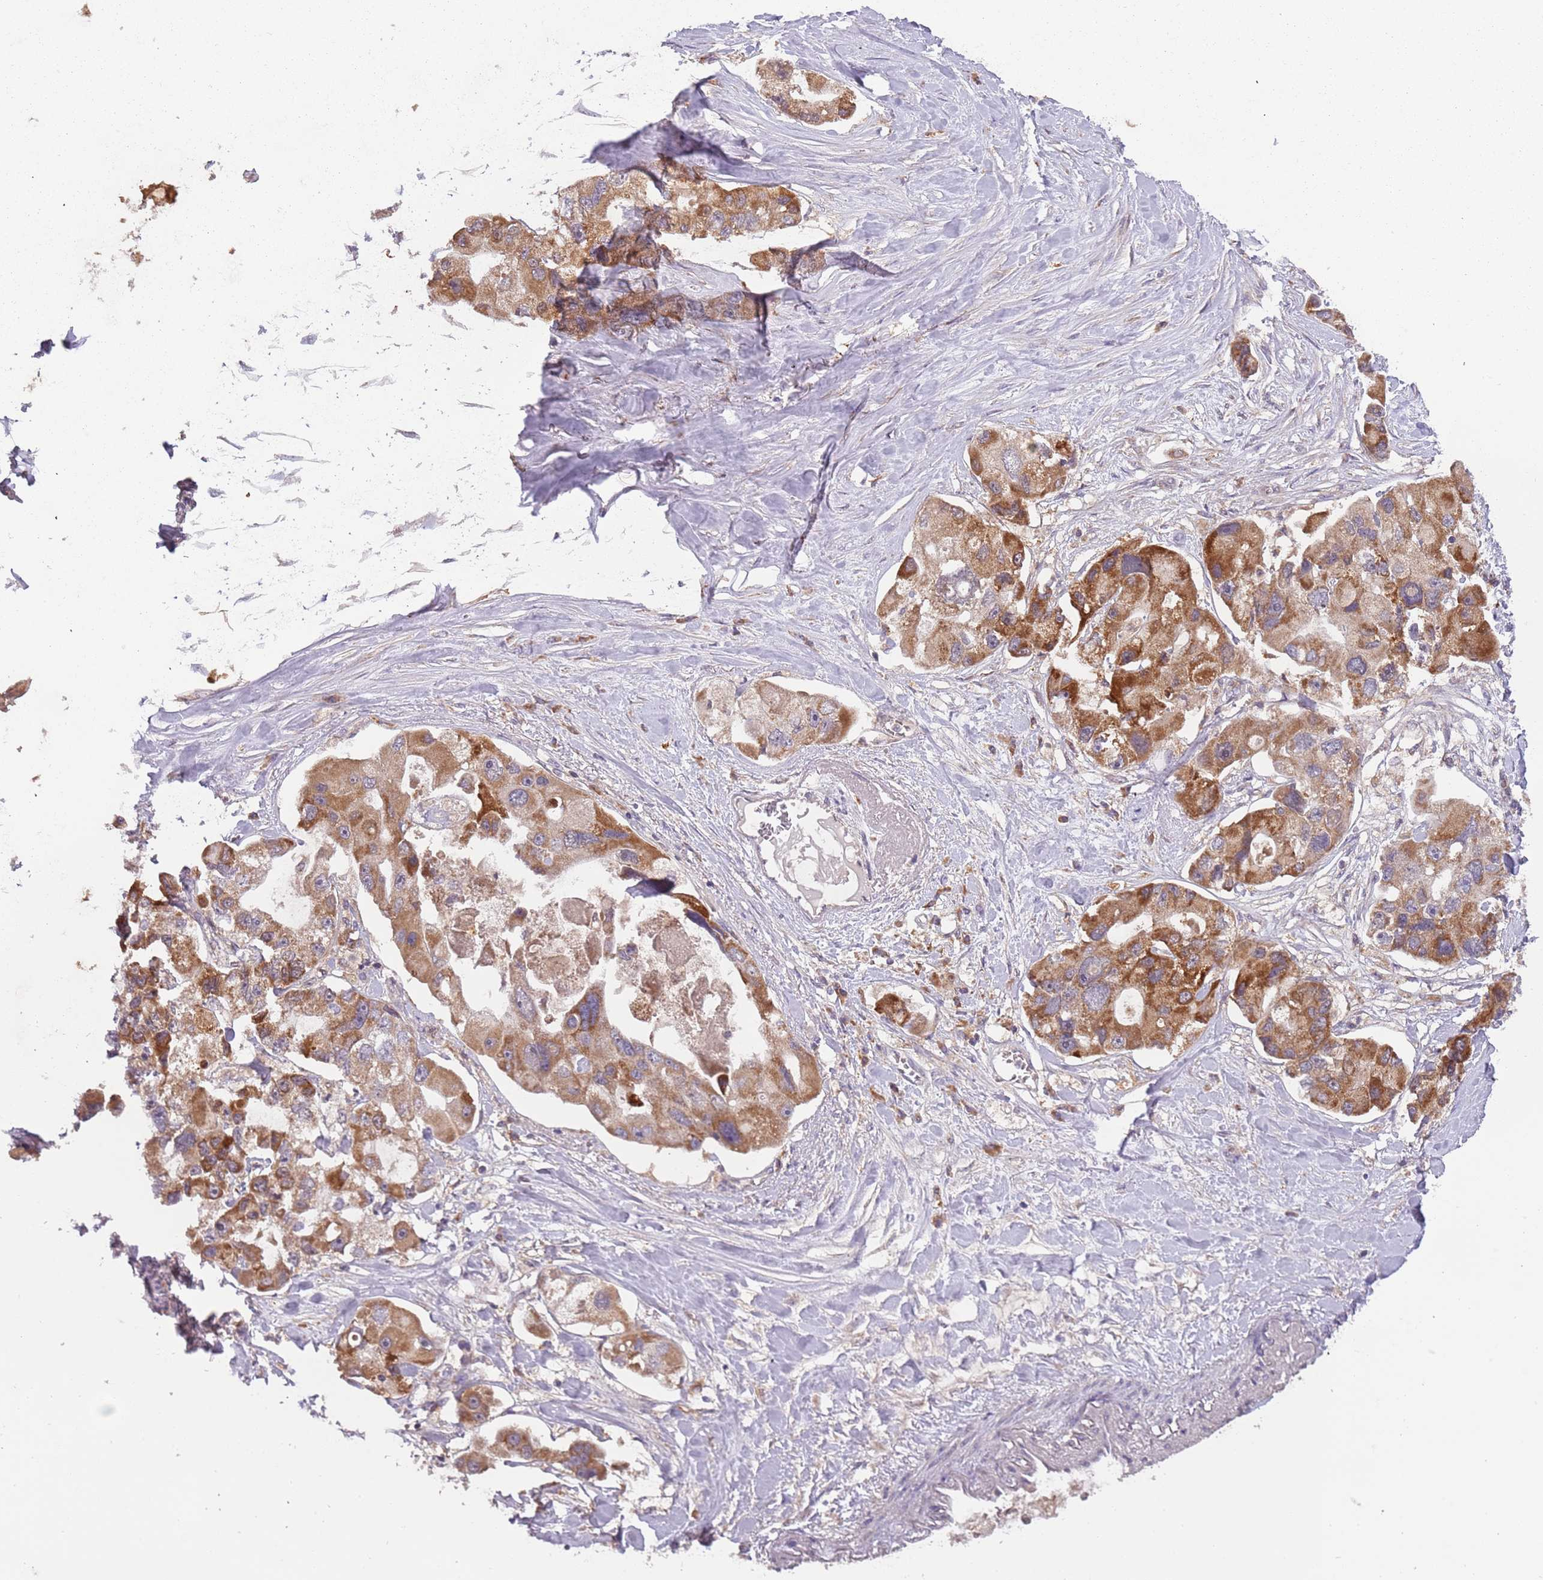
{"staining": {"intensity": "strong", "quantity": ">75%", "location": "cytoplasmic/membranous"}, "tissue": "lung cancer", "cell_type": "Tumor cells", "image_type": "cancer", "snomed": [{"axis": "morphology", "description": "Adenocarcinoma, NOS"}, {"axis": "topography", "description": "Lung"}], "caption": "A high amount of strong cytoplasmic/membranous expression is identified in approximately >75% of tumor cells in lung cancer (adenocarcinoma) tissue.", "gene": "FECH", "patient": {"sex": "female", "age": 54}}